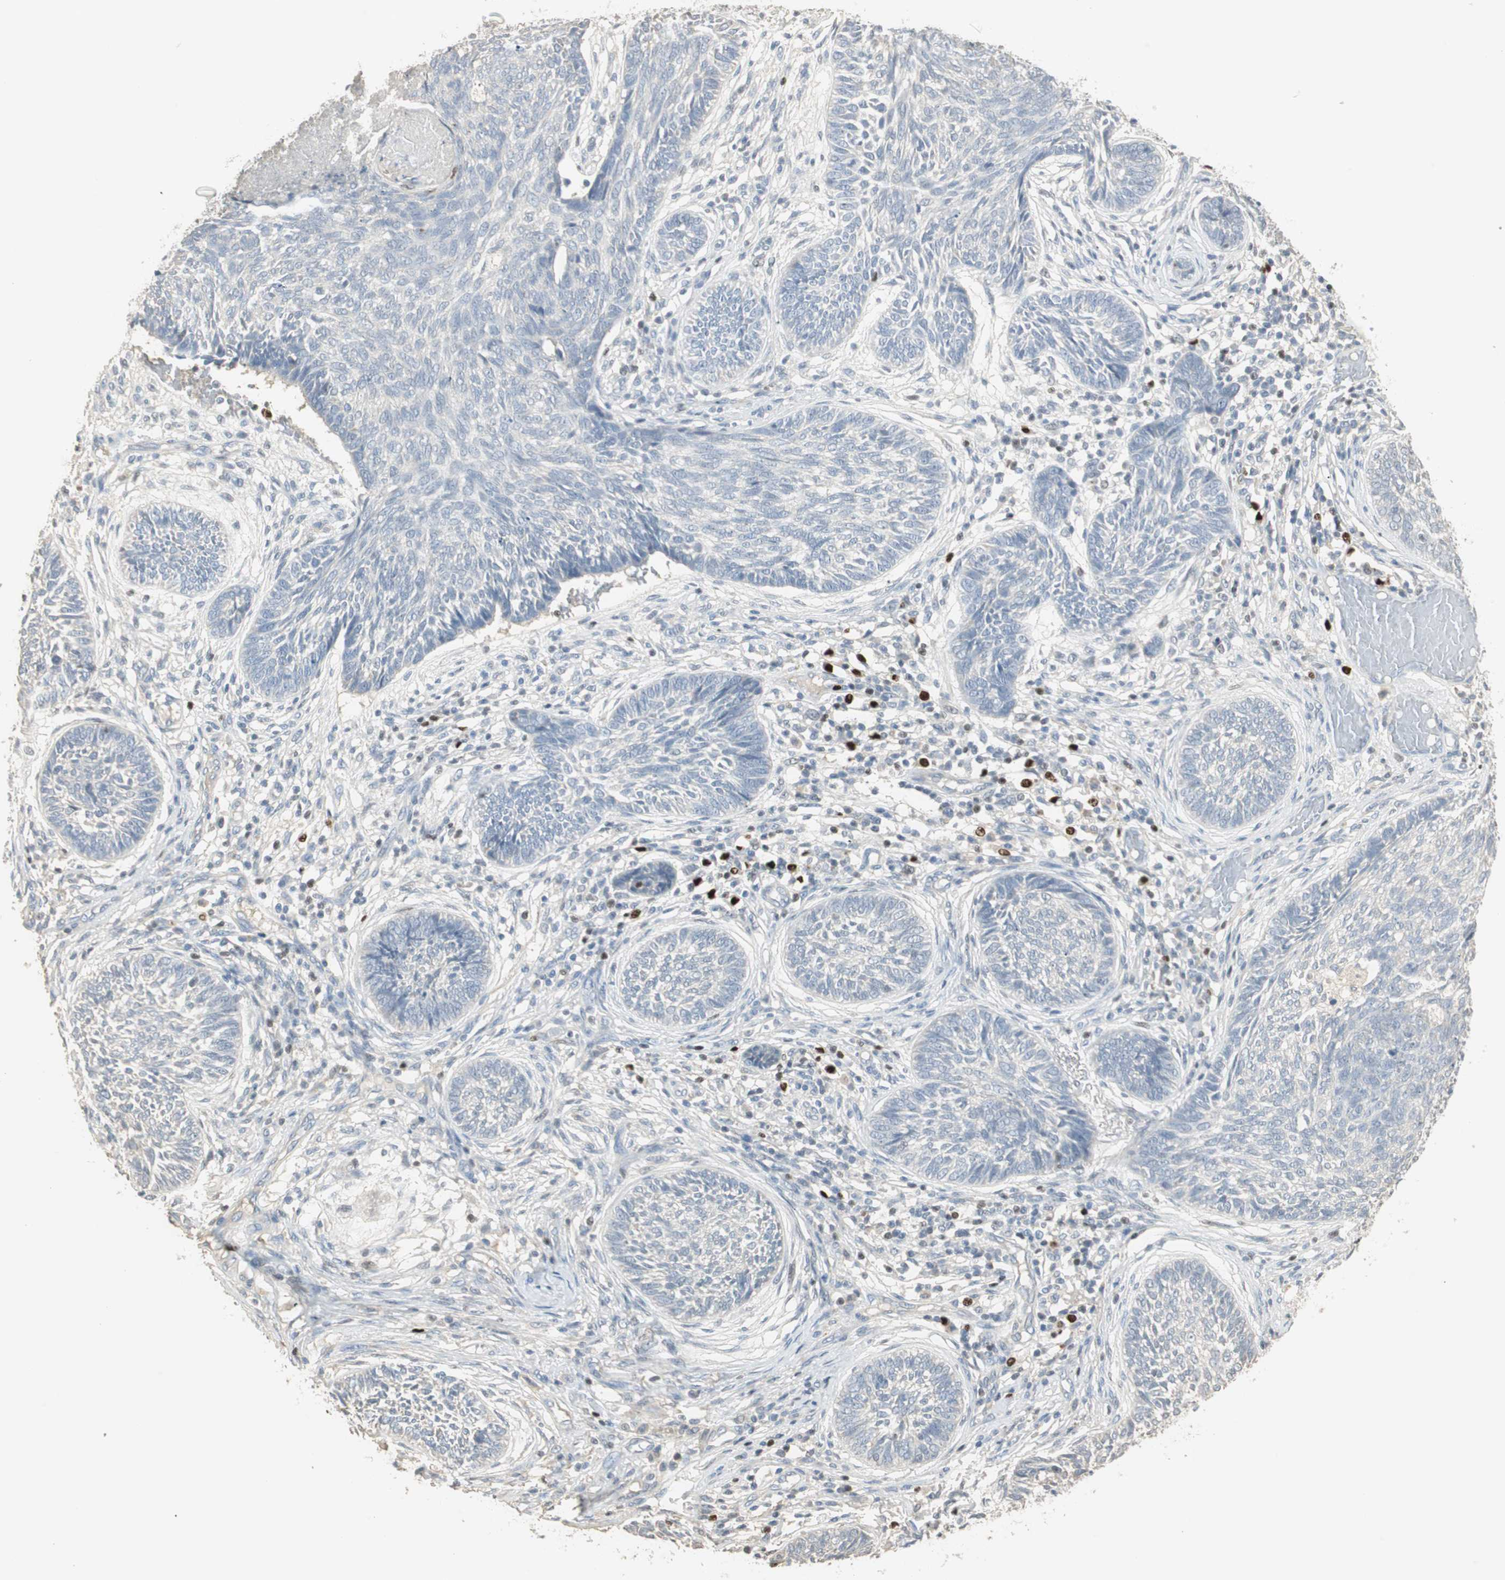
{"staining": {"intensity": "negative", "quantity": "none", "location": "none"}, "tissue": "skin cancer", "cell_type": "Tumor cells", "image_type": "cancer", "snomed": [{"axis": "morphology", "description": "Papilloma, NOS"}, {"axis": "morphology", "description": "Basal cell carcinoma"}, {"axis": "topography", "description": "Skin"}], "caption": "Immunohistochemistry (IHC) micrograph of neoplastic tissue: skin cancer (papilloma) stained with DAB shows no significant protein expression in tumor cells.", "gene": "RUNX2", "patient": {"sex": "male", "age": 87}}